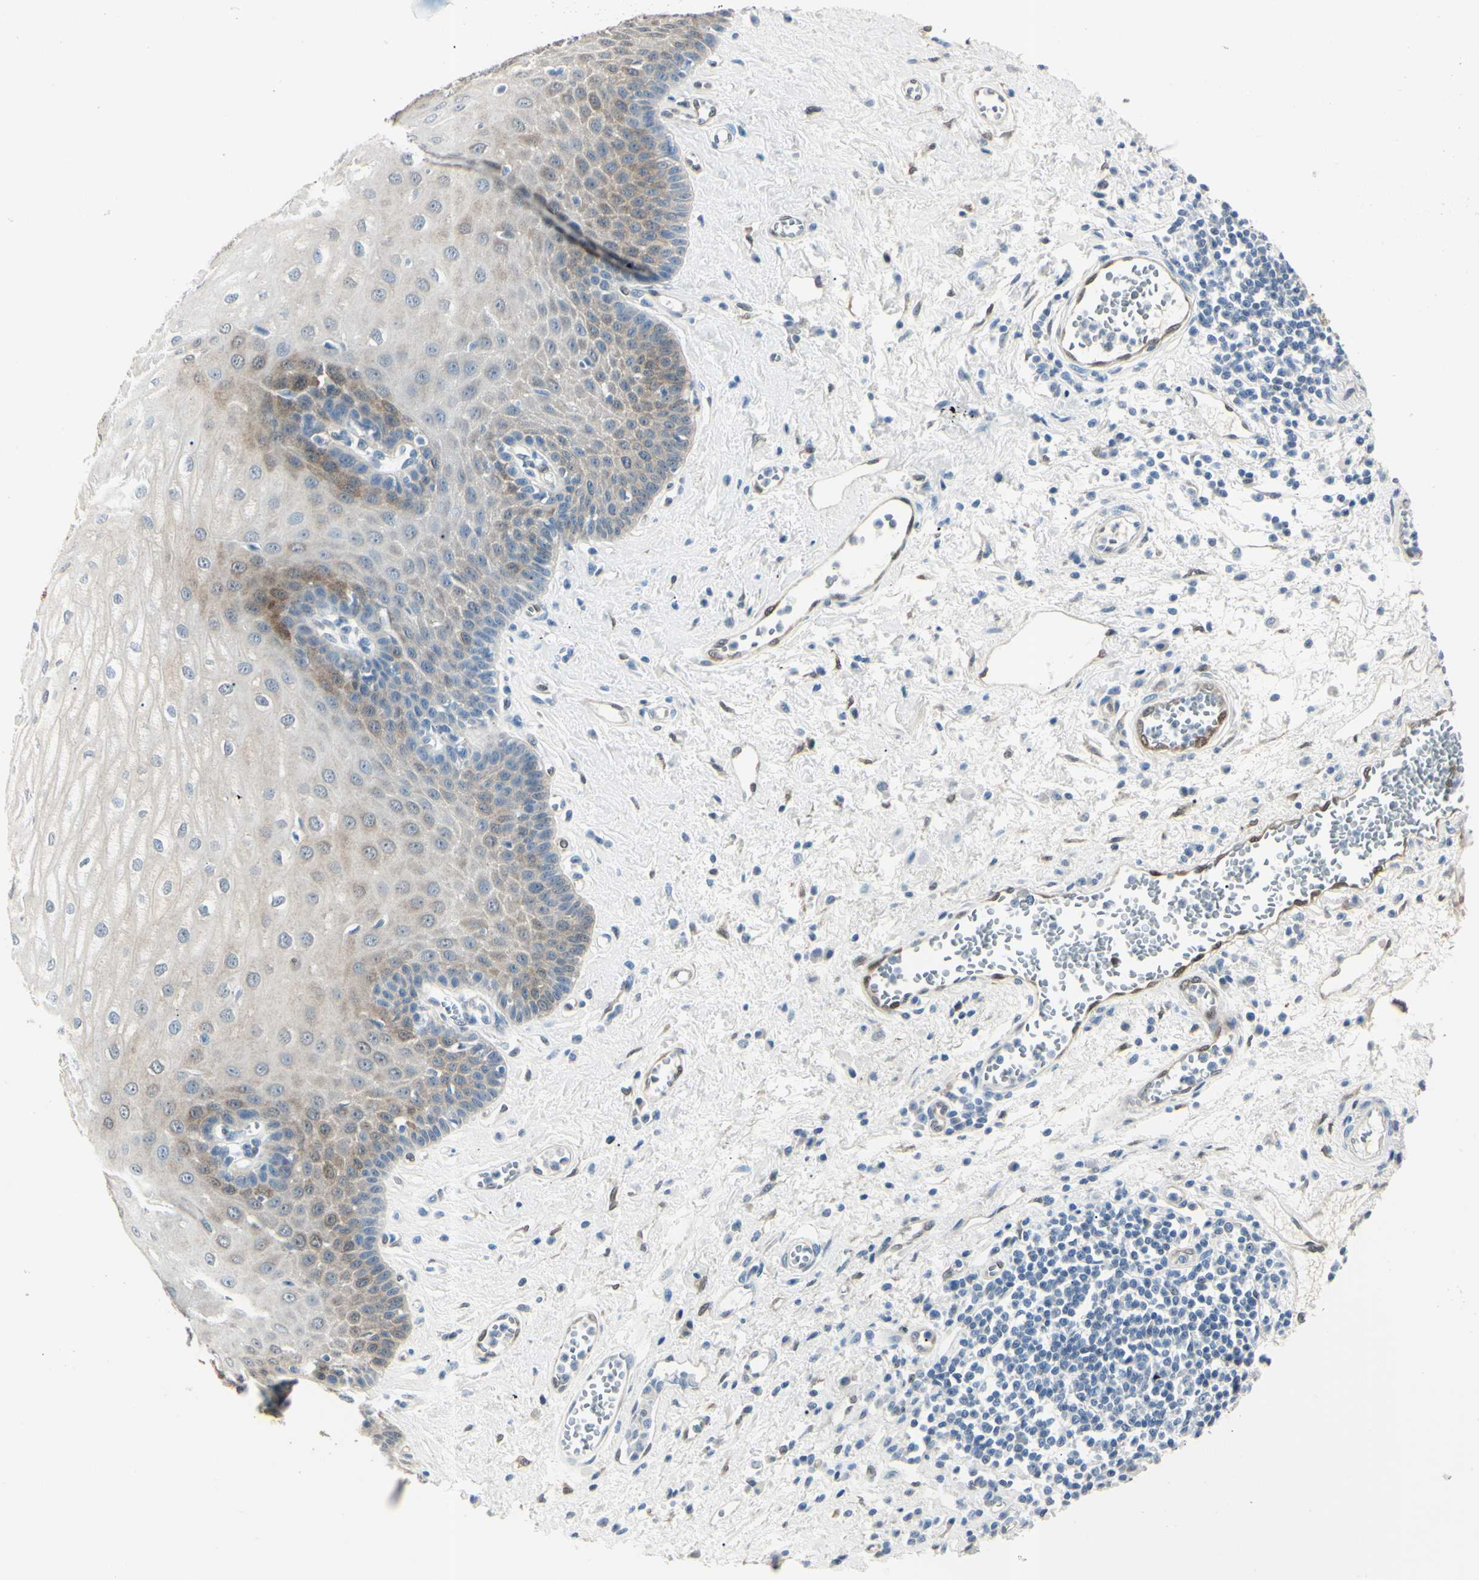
{"staining": {"intensity": "moderate", "quantity": "<25%", "location": "cytoplasmic/membranous"}, "tissue": "esophagus", "cell_type": "Squamous epithelial cells", "image_type": "normal", "snomed": [{"axis": "morphology", "description": "Normal tissue, NOS"}, {"axis": "morphology", "description": "Squamous cell carcinoma, NOS"}, {"axis": "topography", "description": "Esophagus"}], "caption": "Brown immunohistochemical staining in benign esophagus shows moderate cytoplasmic/membranous expression in approximately <25% of squamous epithelial cells.", "gene": "AKR1C3", "patient": {"sex": "male", "age": 65}}